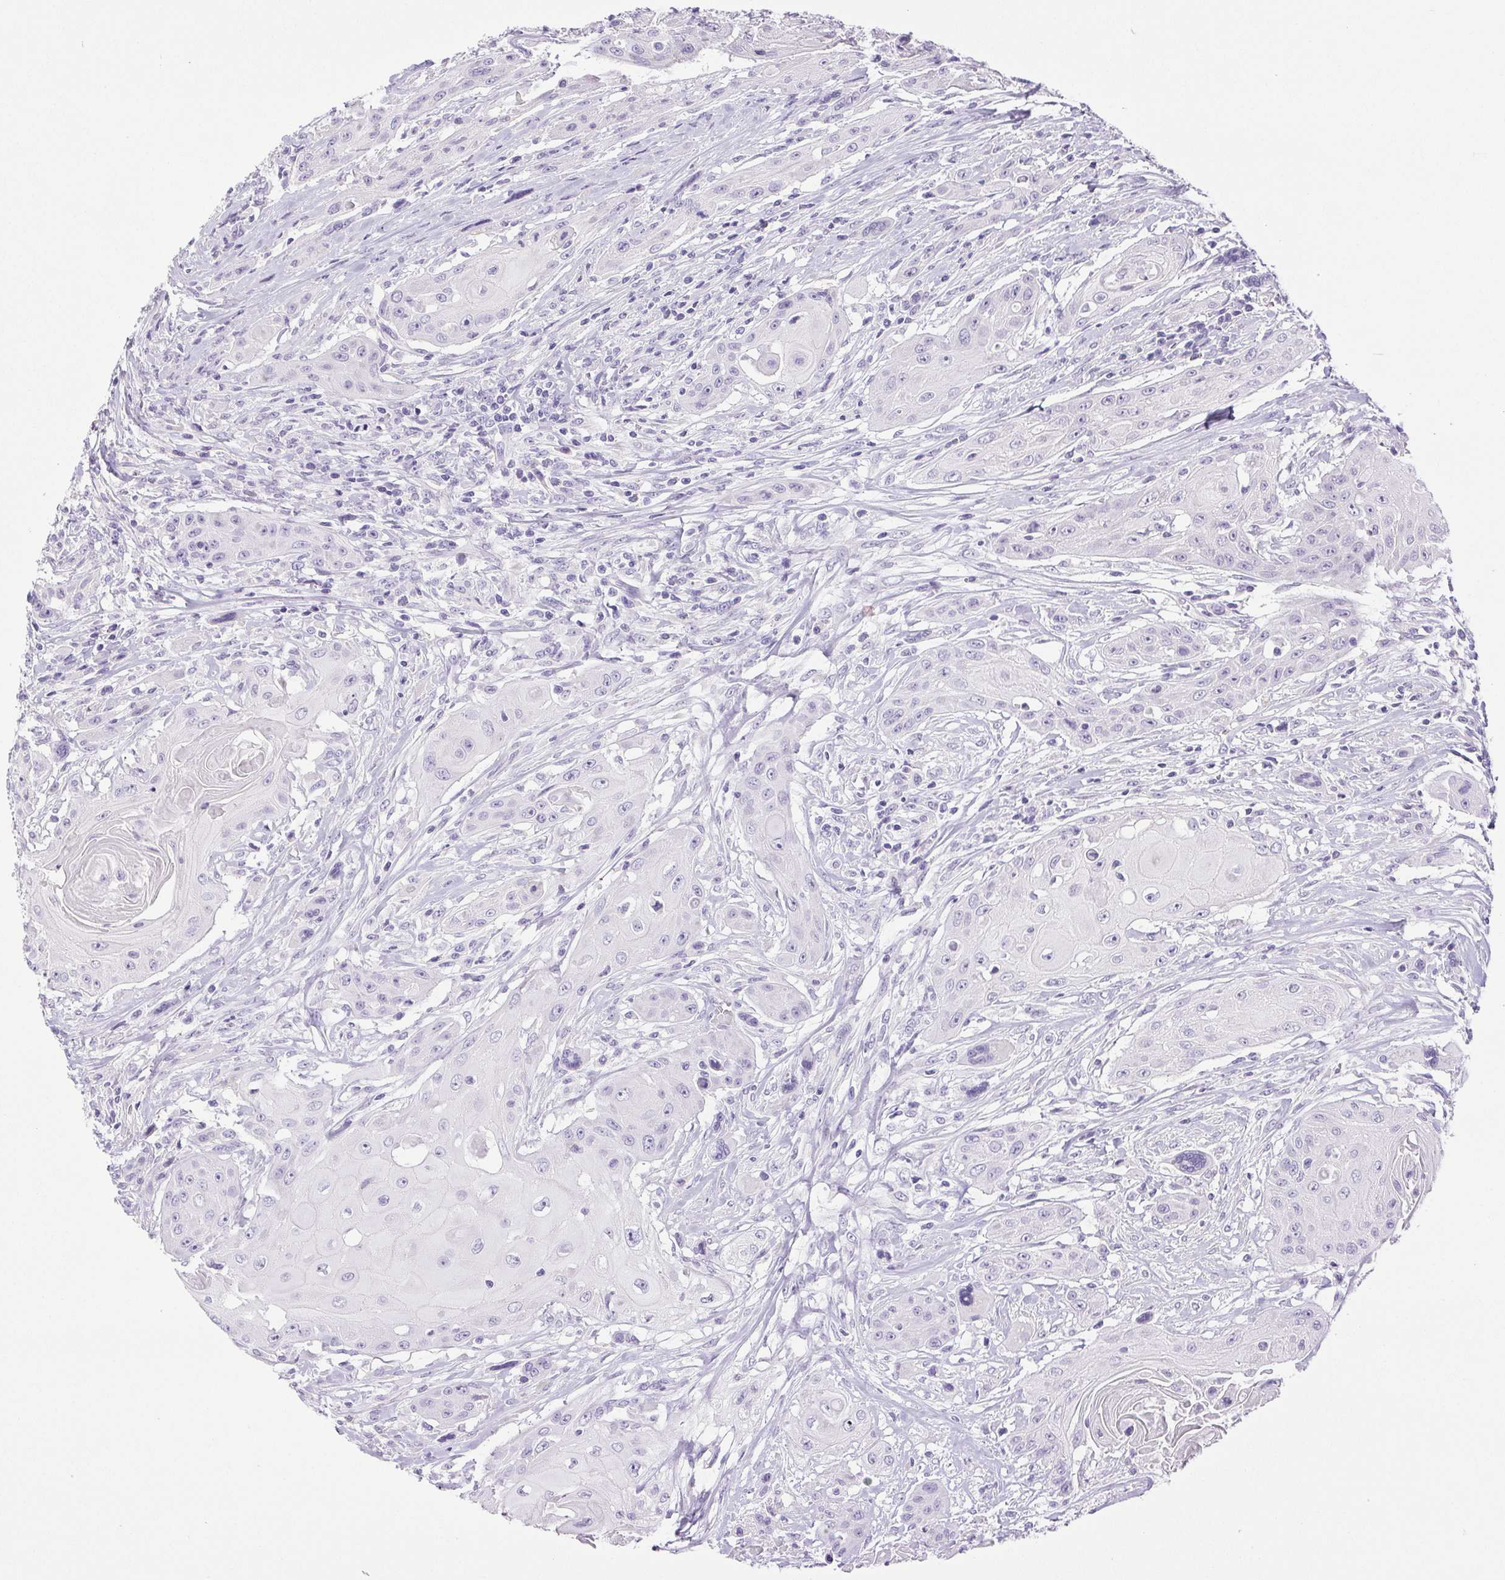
{"staining": {"intensity": "negative", "quantity": "none", "location": "none"}, "tissue": "head and neck cancer", "cell_type": "Tumor cells", "image_type": "cancer", "snomed": [{"axis": "morphology", "description": "Squamous cell carcinoma, NOS"}, {"axis": "topography", "description": "Oral tissue"}, {"axis": "topography", "description": "Head-Neck"}, {"axis": "topography", "description": "Neck, NOS"}], "caption": "The immunohistochemistry (IHC) histopathology image has no significant expression in tumor cells of head and neck squamous cell carcinoma tissue.", "gene": "PAPPA2", "patient": {"sex": "female", "age": 55}}